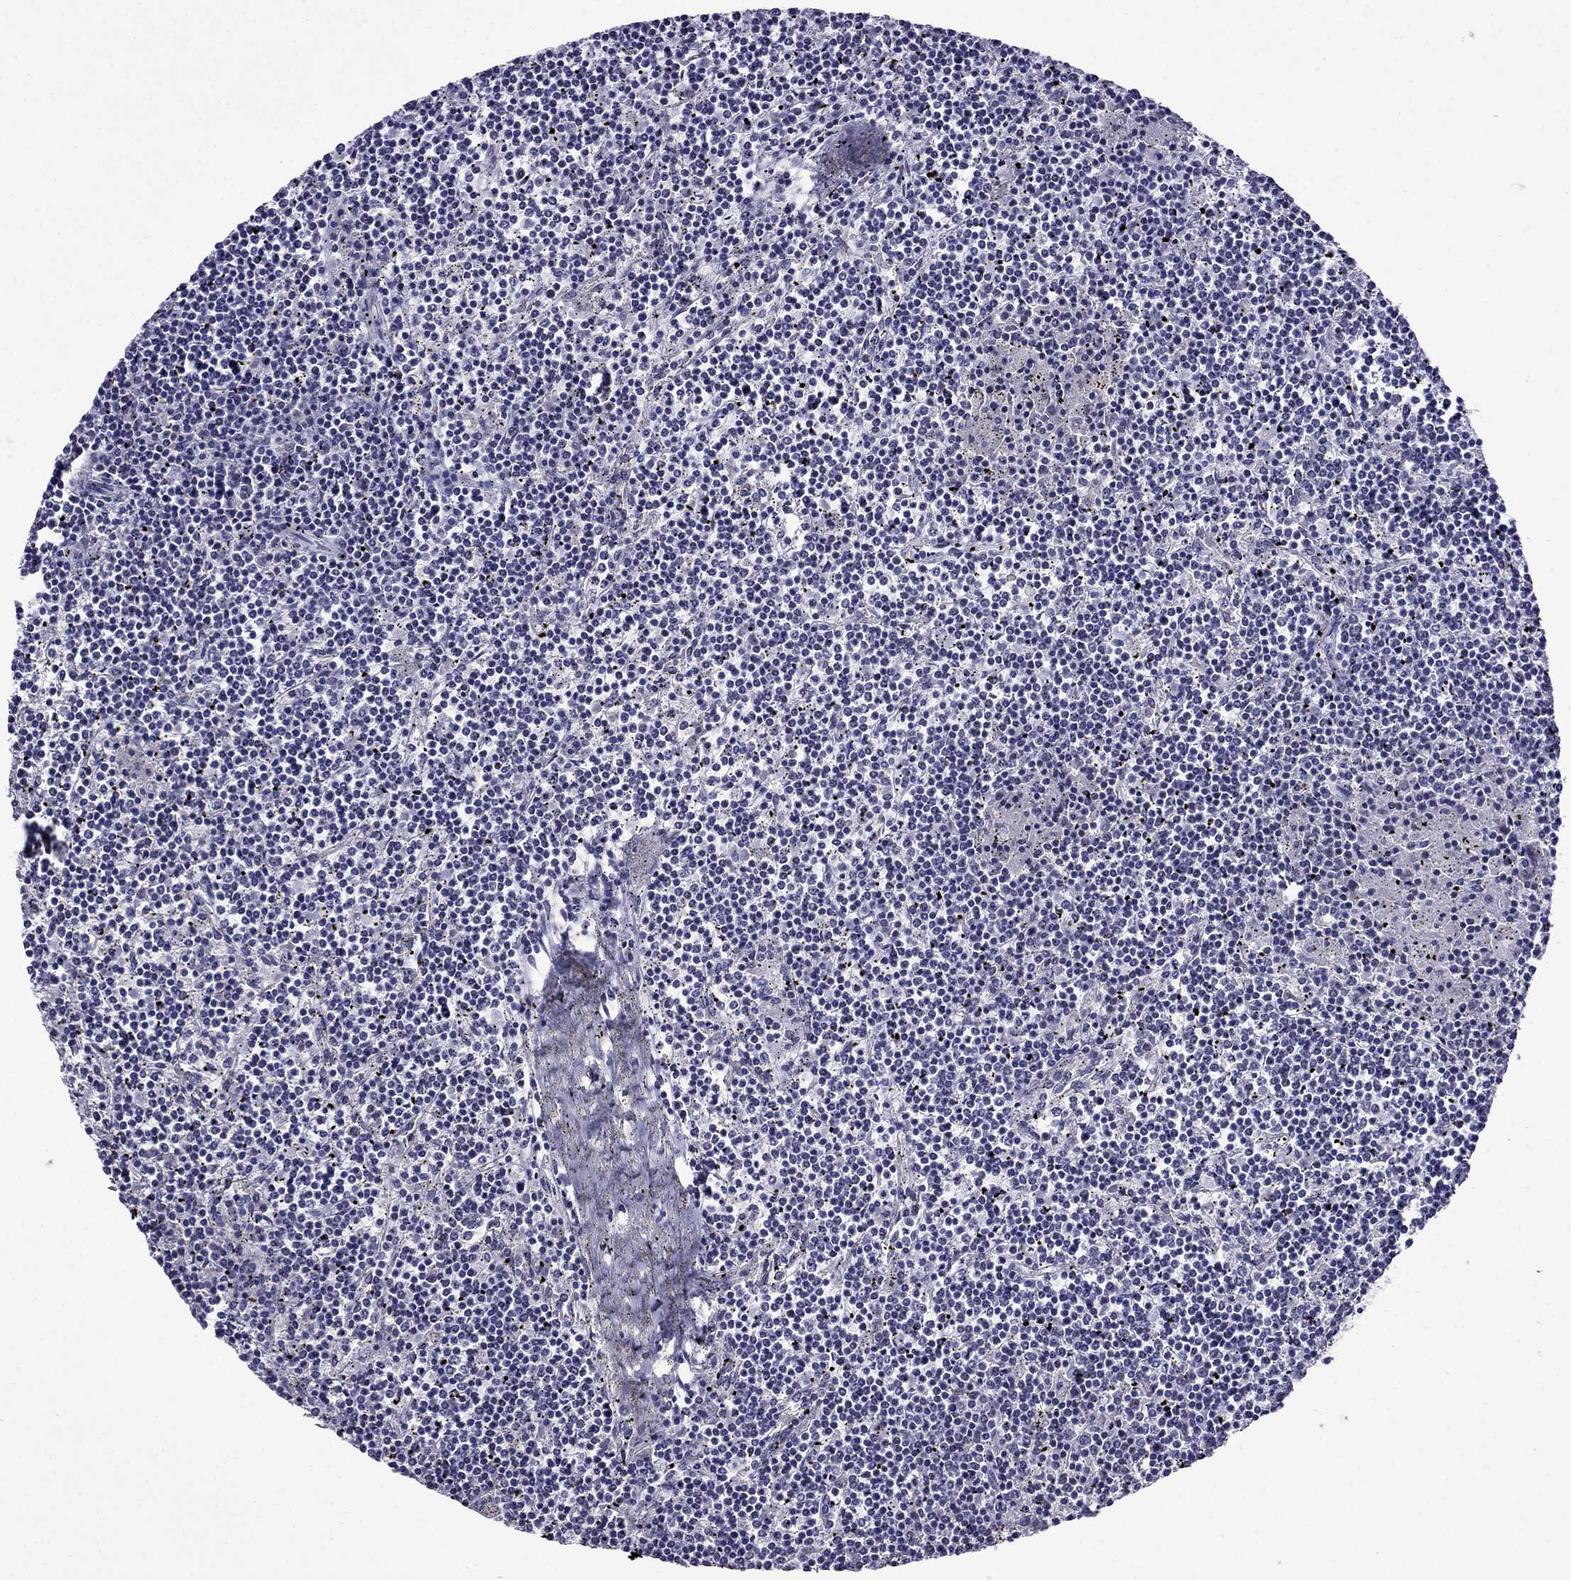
{"staining": {"intensity": "negative", "quantity": "none", "location": "none"}, "tissue": "lymphoma", "cell_type": "Tumor cells", "image_type": "cancer", "snomed": [{"axis": "morphology", "description": "Malignant lymphoma, non-Hodgkin's type, Low grade"}, {"axis": "topography", "description": "Spleen"}], "caption": "Immunohistochemistry histopathology image of human lymphoma stained for a protein (brown), which demonstrates no positivity in tumor cells.", "gene": "POM121L12", "patient": {"sex": "female", "age": 19}}